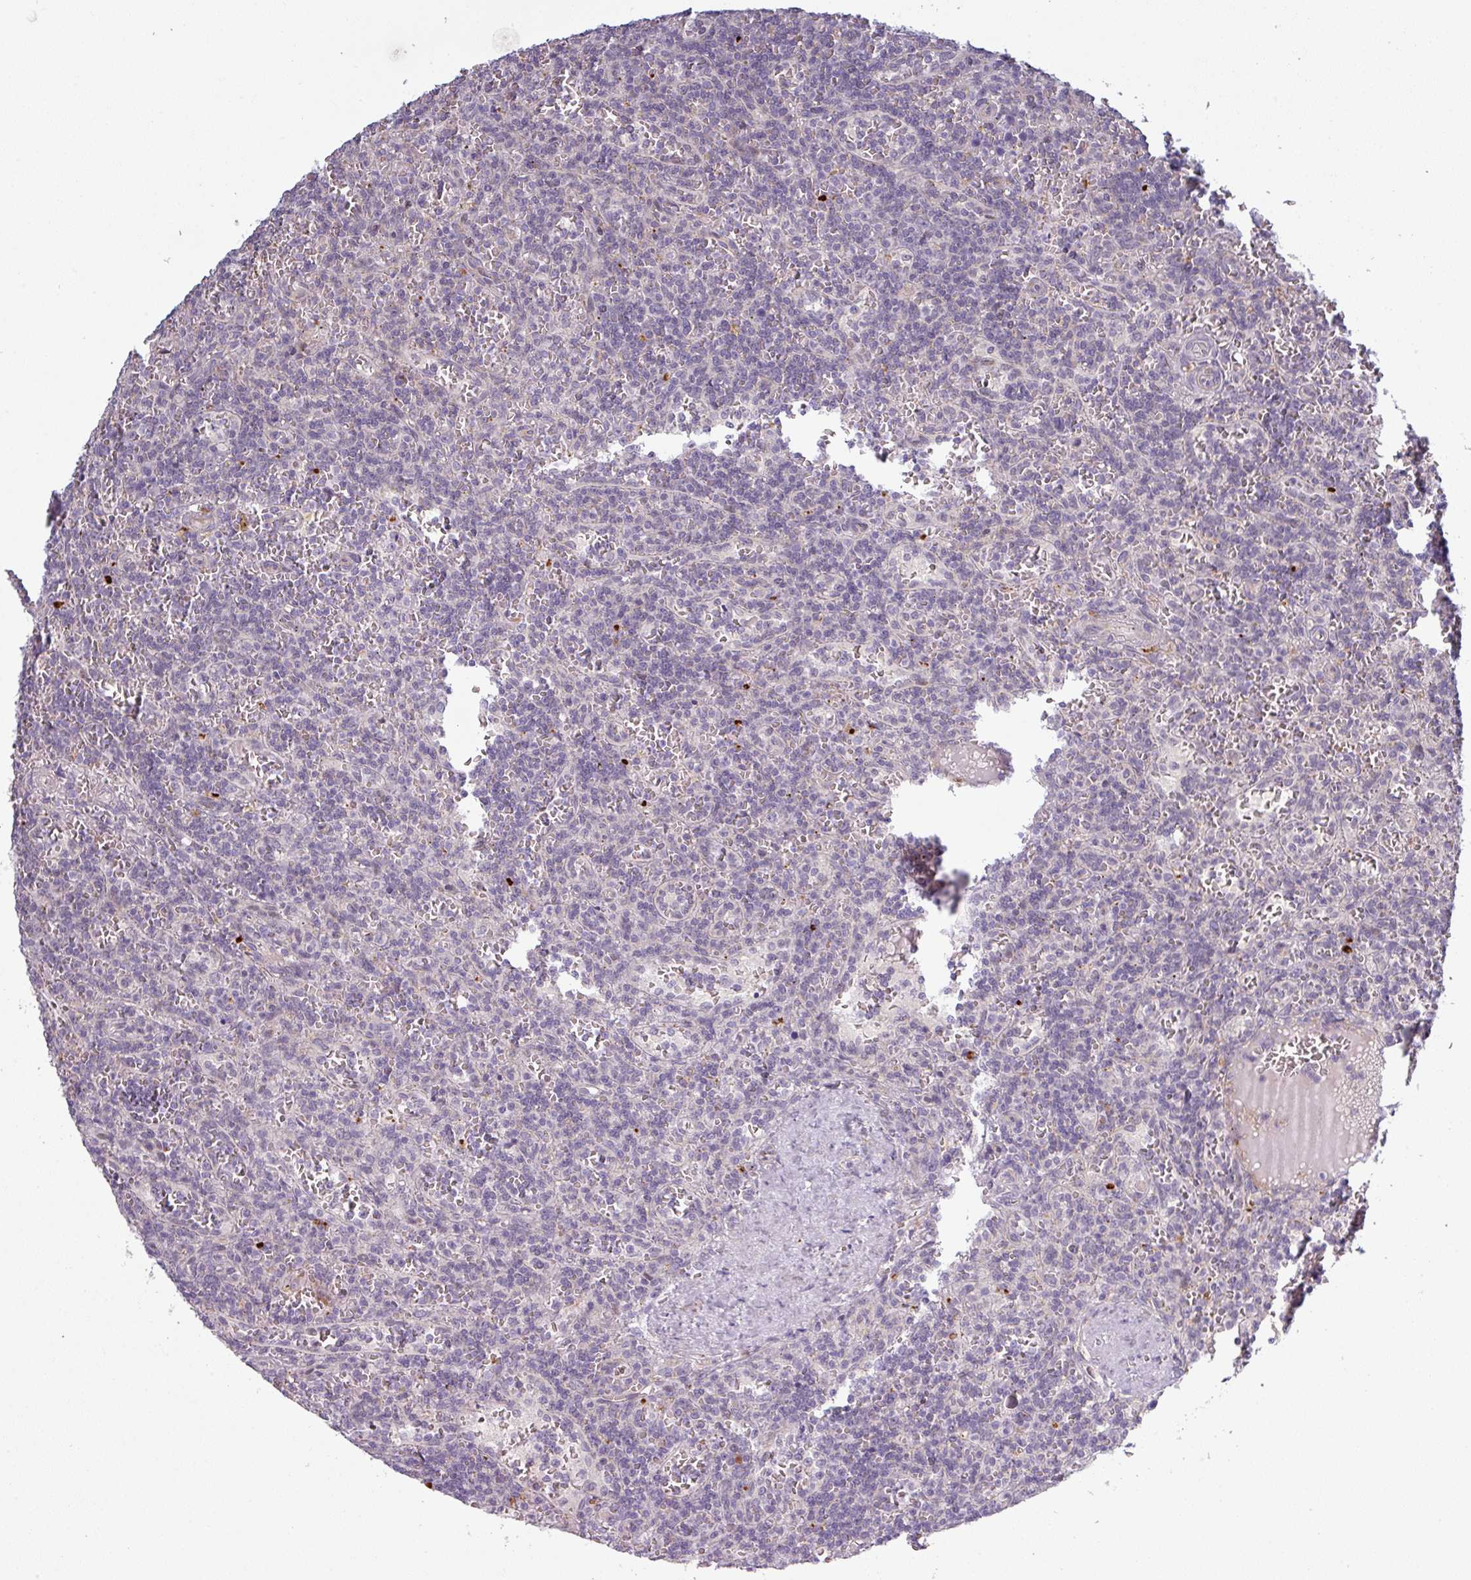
{"staining": {"intensity": "negative", "quantity": "none", "location": "none"}, "tissue": "lymphoma", "cell_type": "Tumor cells", "image_type": "cancer", "snomed": [{"axis": "morphology", "description": "Malignant lymphoma, non-Hodgkin's type, Low grade"}, {"axis": "topography", "description": "Spleen"}], "caption": "Immunohistochemistry (IHC) micrograph of neoplastic tissue: lymphoma stained with DAB exhibits no significant protein positivity in tumor cells.", "gene": "C2orf16", "patient": {"sex": "male", "age": 73}}